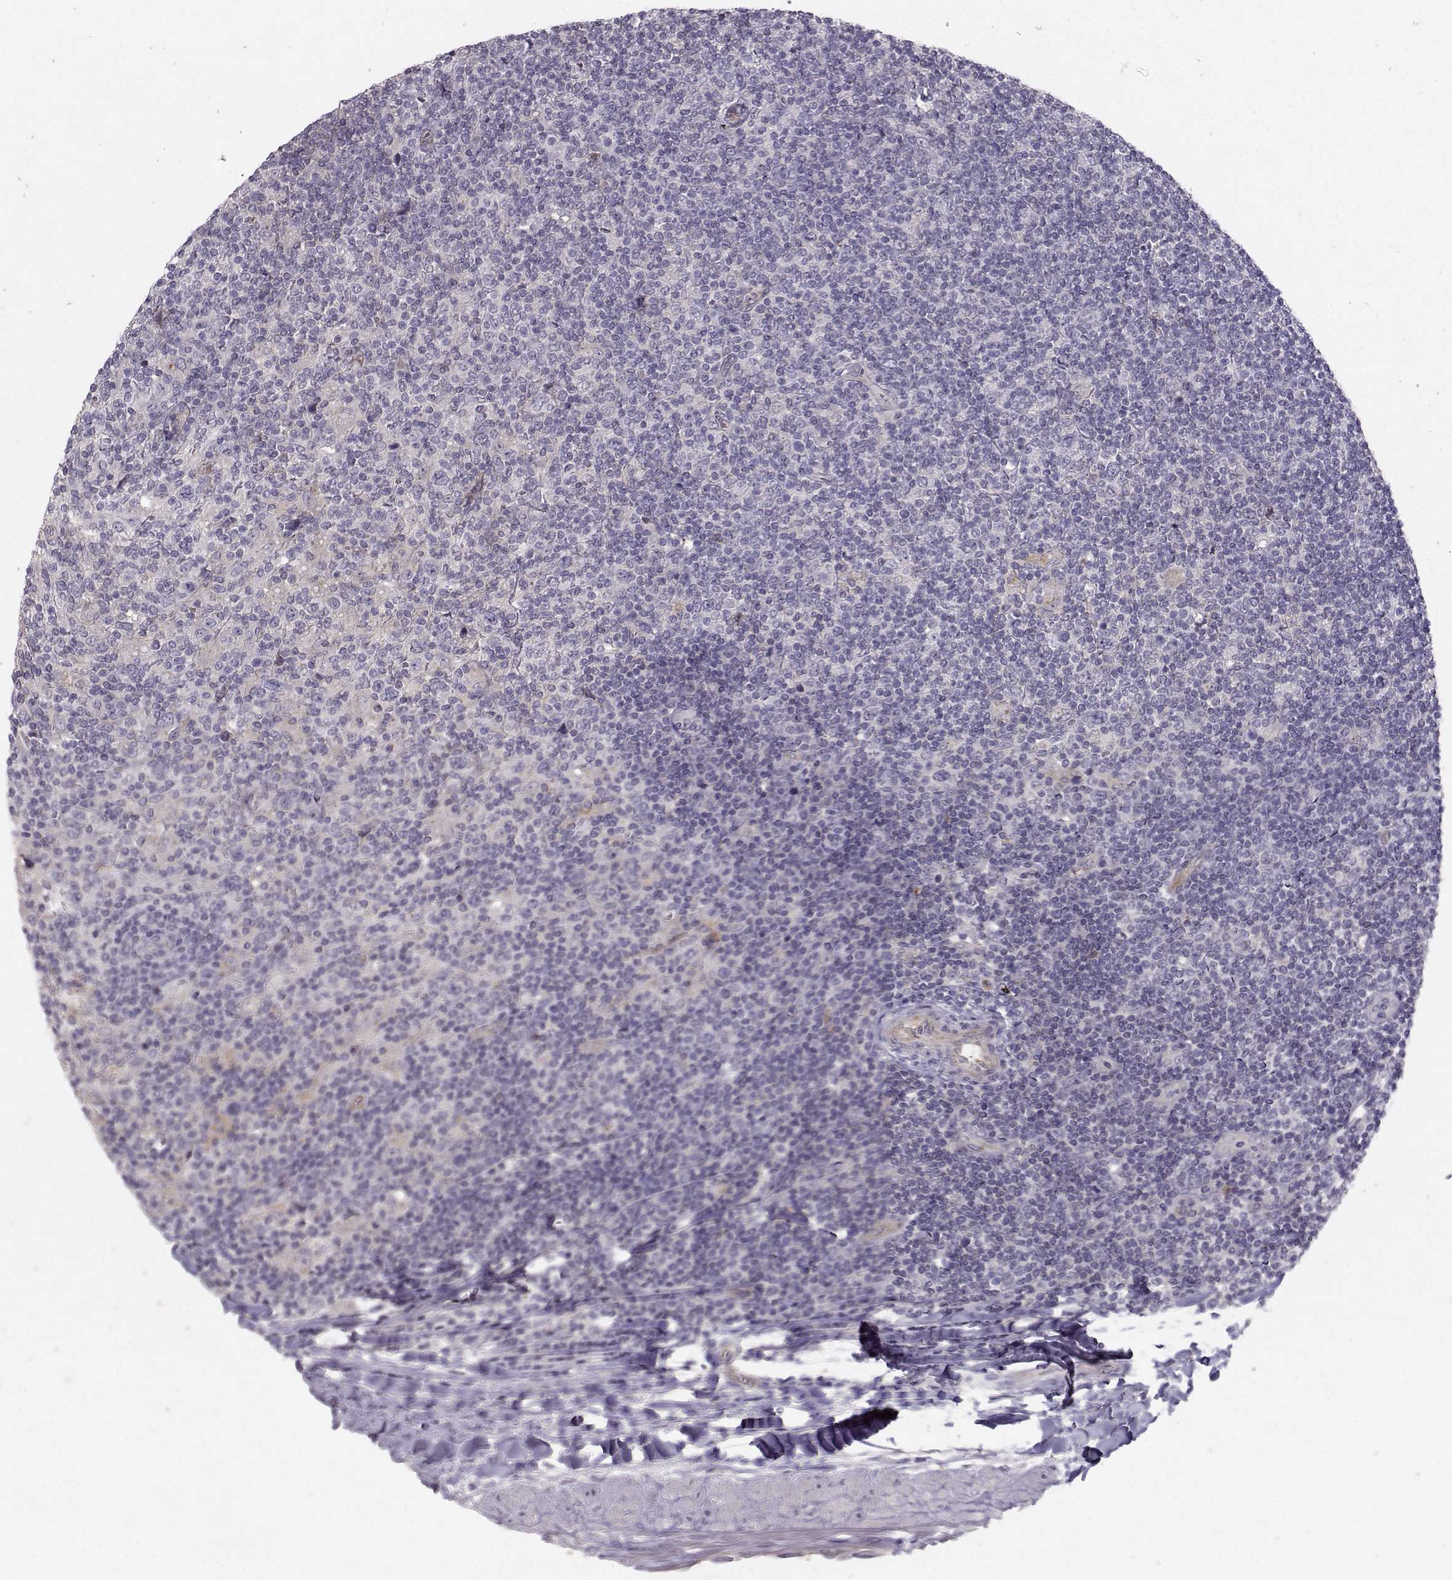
{"staining": {"intensity": "negative", "quantity": "none", "location": "none"}, "tissue": "lymphoma", "cell_type": "Tumor cells", "image_type": "cancer", "snomed": [{"axis": "morphology", "description": "Hodgkin's disease, NOS"}, {"axis": "topography", "description": "Lymph node"}], "caption": "Tumor cells show no significant protein staining in Hodgkin's disease.", "gene": "OPRD1", "patient": {"sex": "male", "age": 40}}